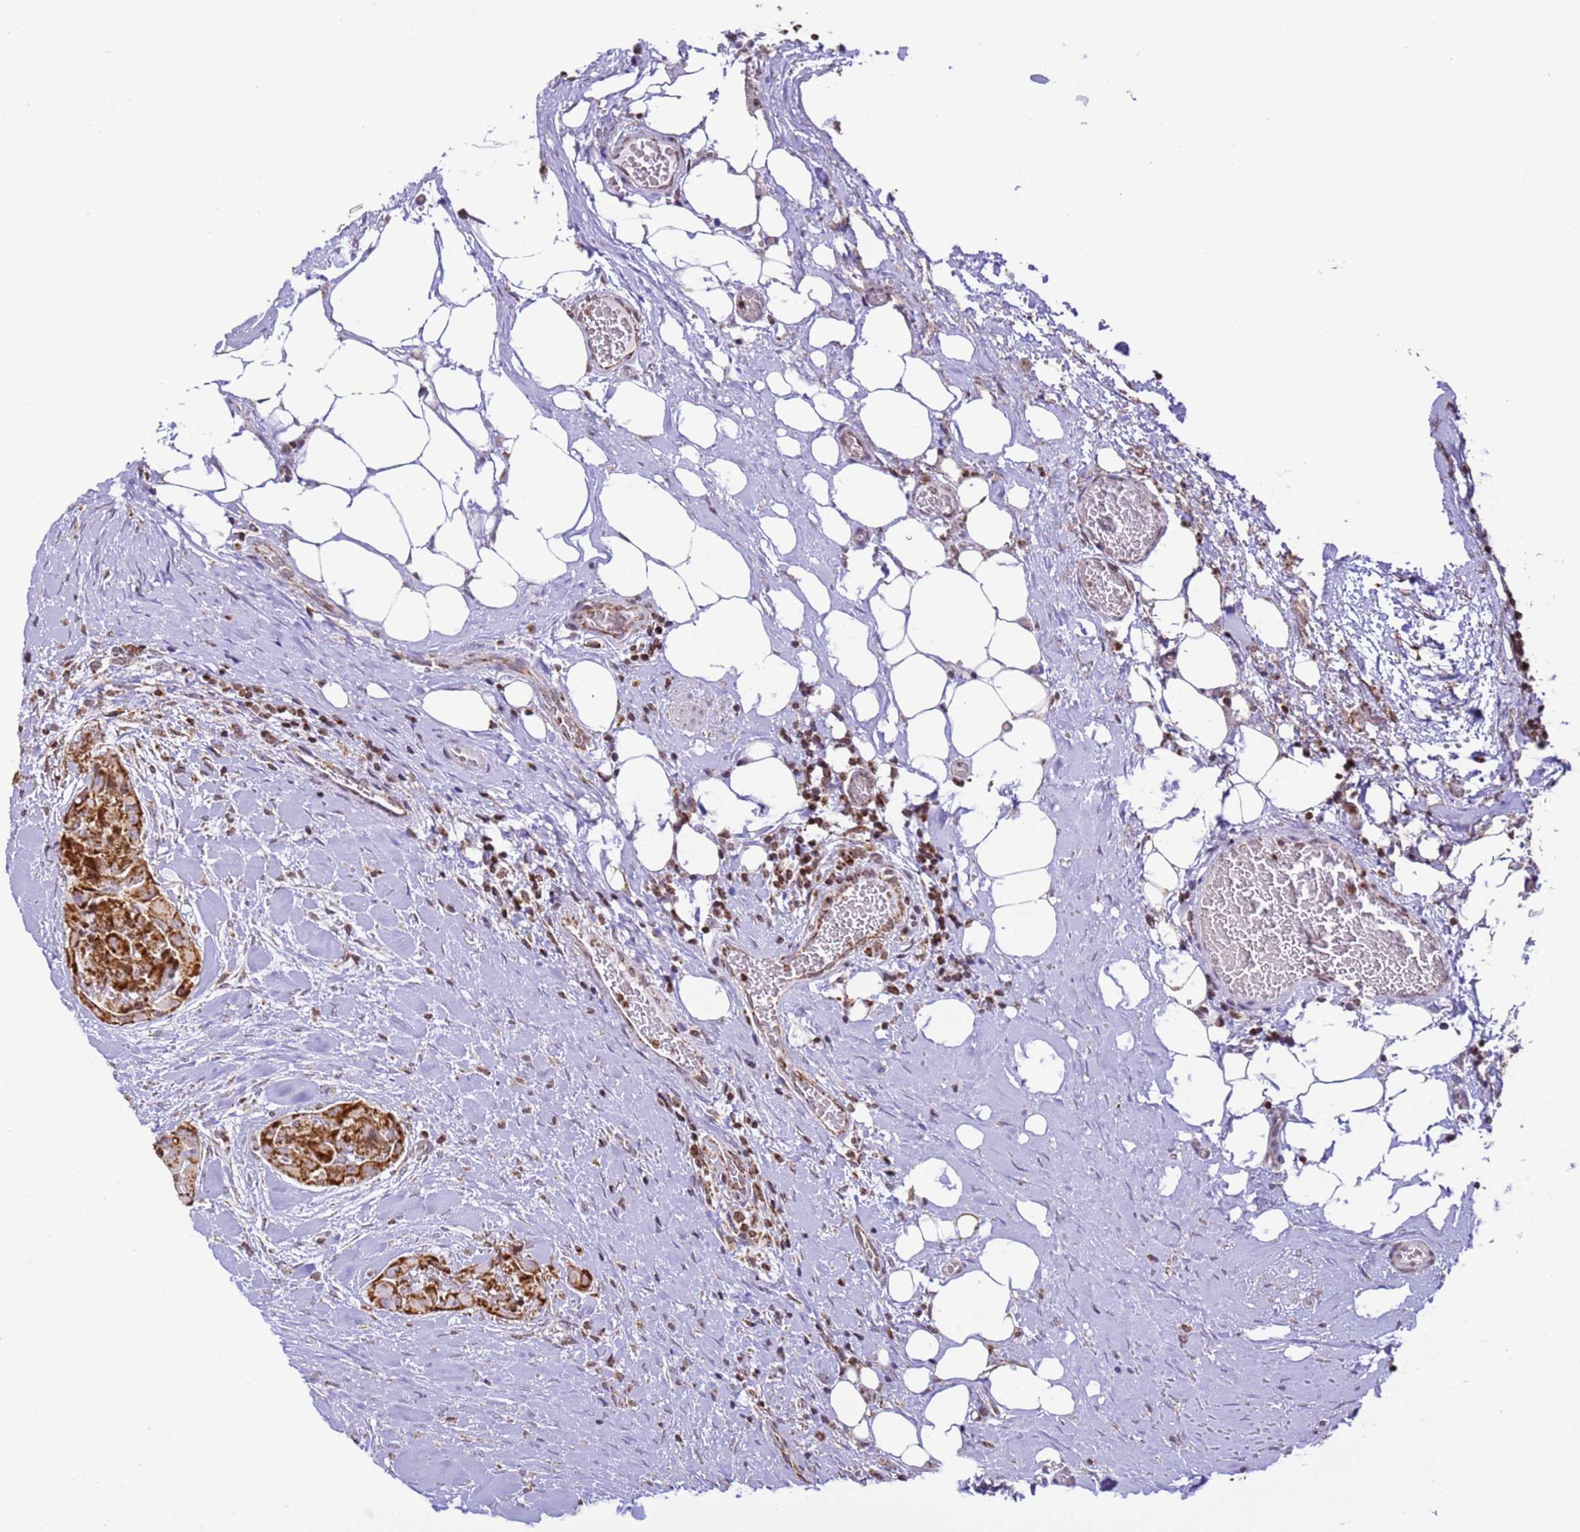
{"staining": {"intensity": "strong", "quantity": ">75%", "location": "cytoplasmic/membranous"}, "tissue": "thyroid cancer", "cell_type": "Tumor cells", "image_type": "cancer", "snomed": [{"axis": "morphology", "description": "Papillary adenocarcinoma, NOS"}, {"axis": "topography", "description": "Thyroid gland"}], "caption": "IHC (DAB) staining of thyroid cancer (papillary adenocarcinoma) exhibits strong cytoplasmic/membranous protein positivity in about >75% of tumor cells.", "gene": "HSPE1", "patient": {"sex": "female", "age": 59}}